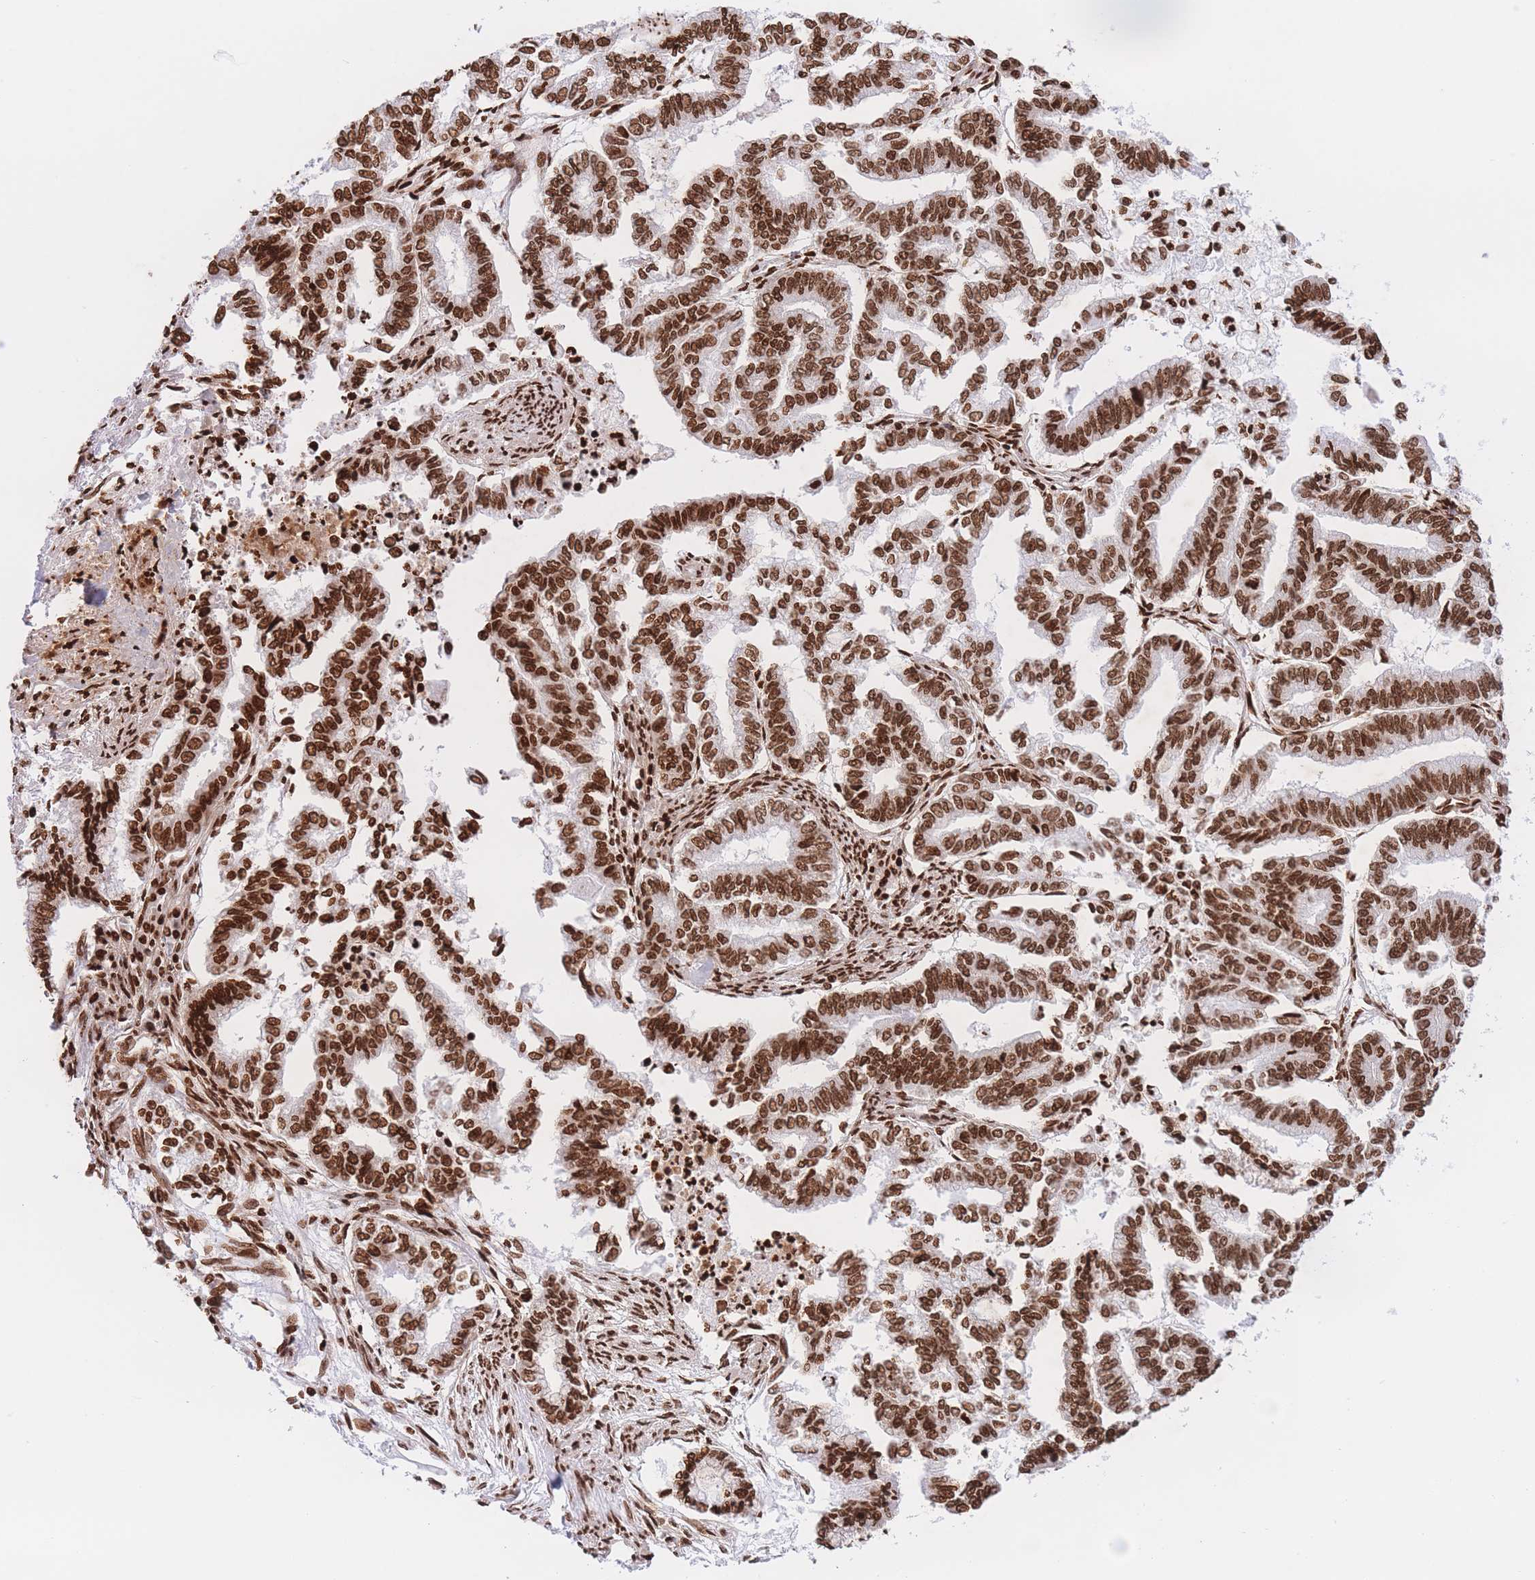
{"staining": {"intensity": "strong", "quantity": ">75%", "location": "nuclear"}, "tissue": "endometrial cancer", "cell_type": "Tumor cells", "image_type": "cancer", "snomed": [{"axis": "morphology", "description": "Adenocarcinoma, NOS"}, {"axis": "topography", "description": "Endometrium"}], "caption": "Immunohistochemistry (IHC) of endometrial cancer shows high levels of strong nuclear positivity in about >75% of tumor cells.", "gene": "H2BC11", "patient": {"sex": "female", "age": 79}}